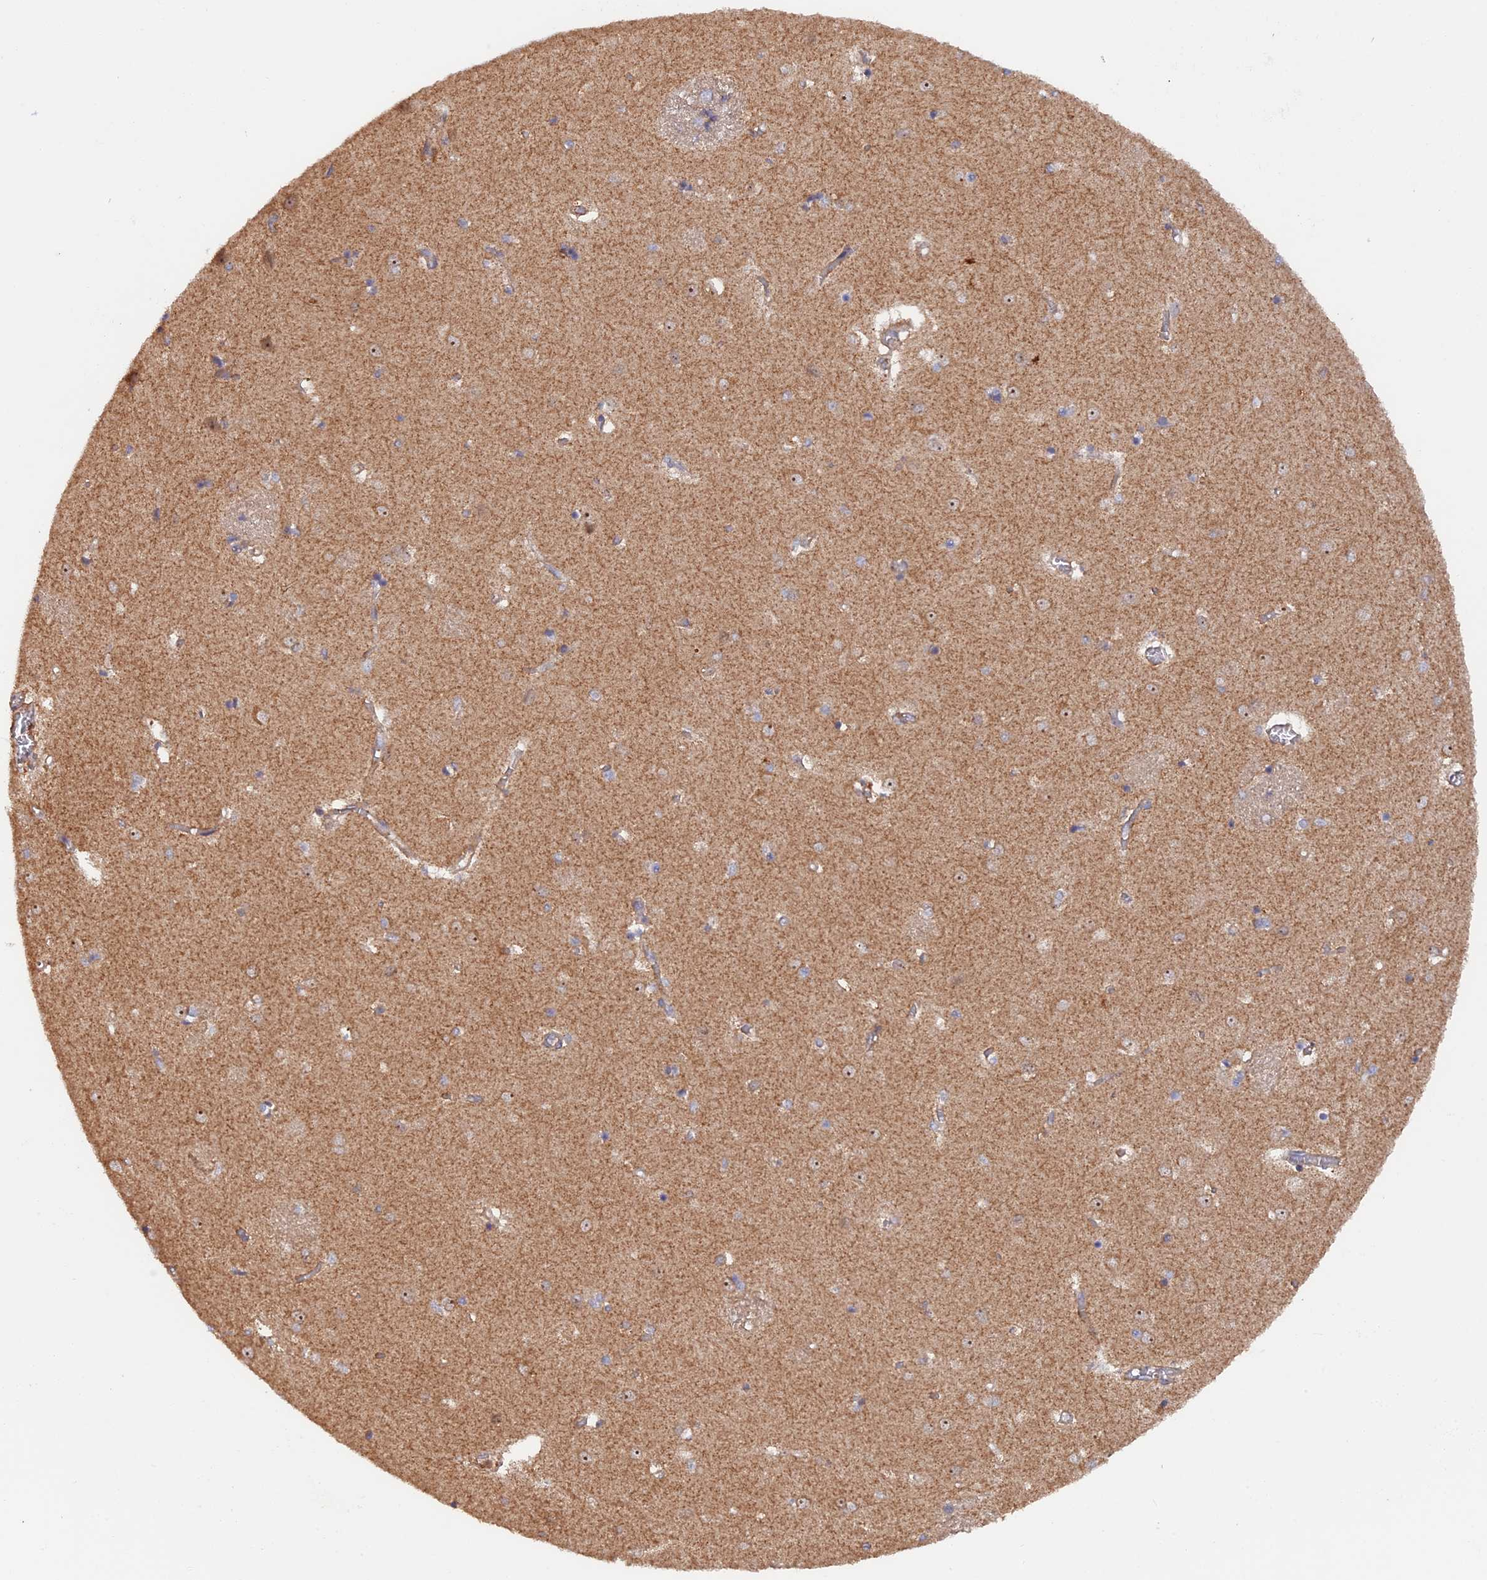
{"staining": {"intensity": "negative", "quantity": "none", "location": "none"}, "tissue": "caudate", "cell_type": "Glial cells", "image_type": "normal", "snomed": [{"axis": "morphology", "description": "Normal tissue, NOS"}, {"axis": "topography", "description": "Lateral ventricle wall"}], "caption": "This is an immunohistochemistry micrograph of benign caudate. There is no positivity in glial cells.", "gene": "FERMT1", "patient": {"sex": "male", "age": 37}}